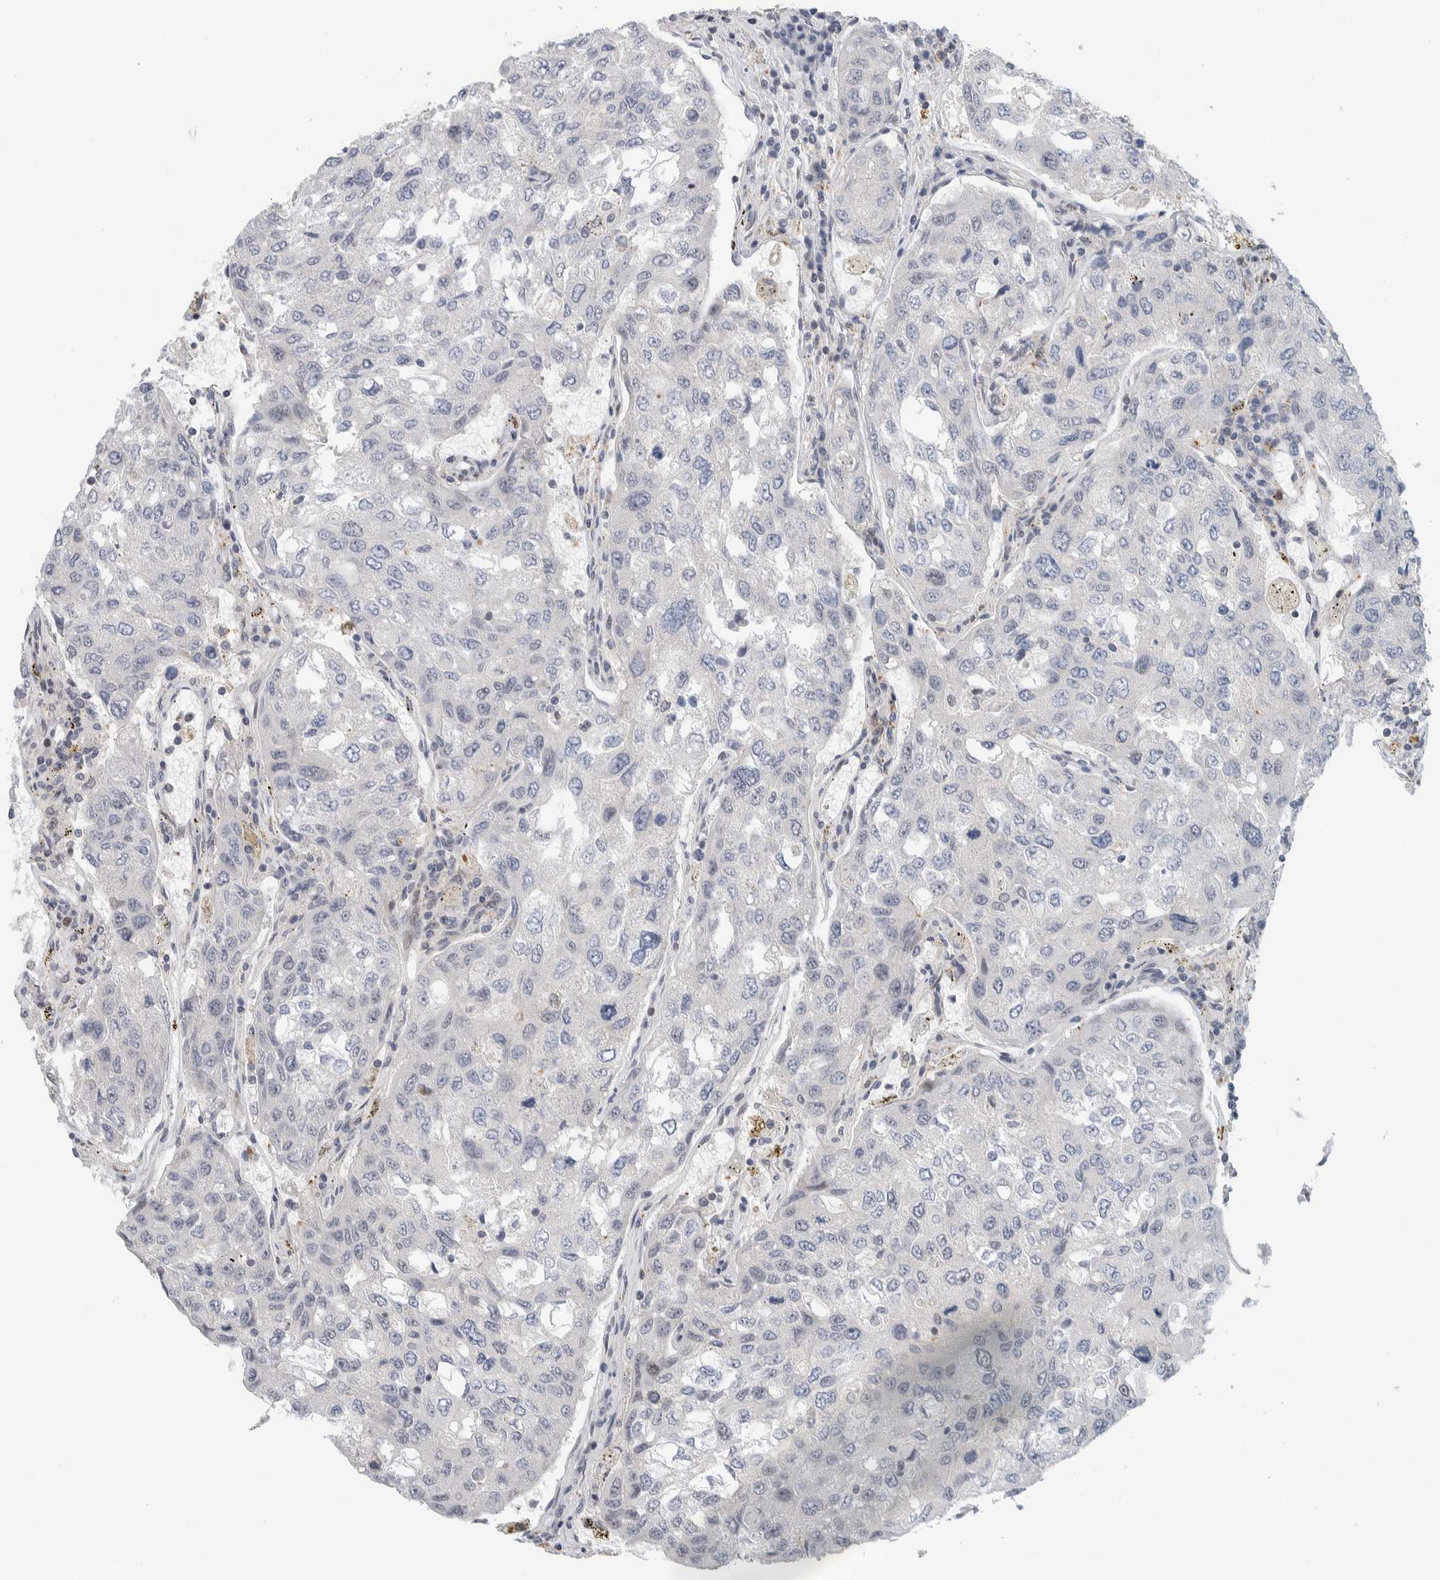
{"staining": {"intensity": "negative", "quantity": "none", "location": "none"}, "tissue": "urothelial cancer", "cell_type": "Tumor cells", "image_type": "cancer", "snomed": [{"axis": "morphology", "description": "Urothelial carcinoma, High grade"}, {"axis": "topography", "description": "Lymph node"}, {"axis": "topography", "description": "Urinary bladder"}], "caption": "Urothelial cancer stained for a protein using immunohistochemistry (IHC) reveals no positivity tumor cells.", "gene": "NCR3LG1", "patient": {"sex": "male", "age": 51}}